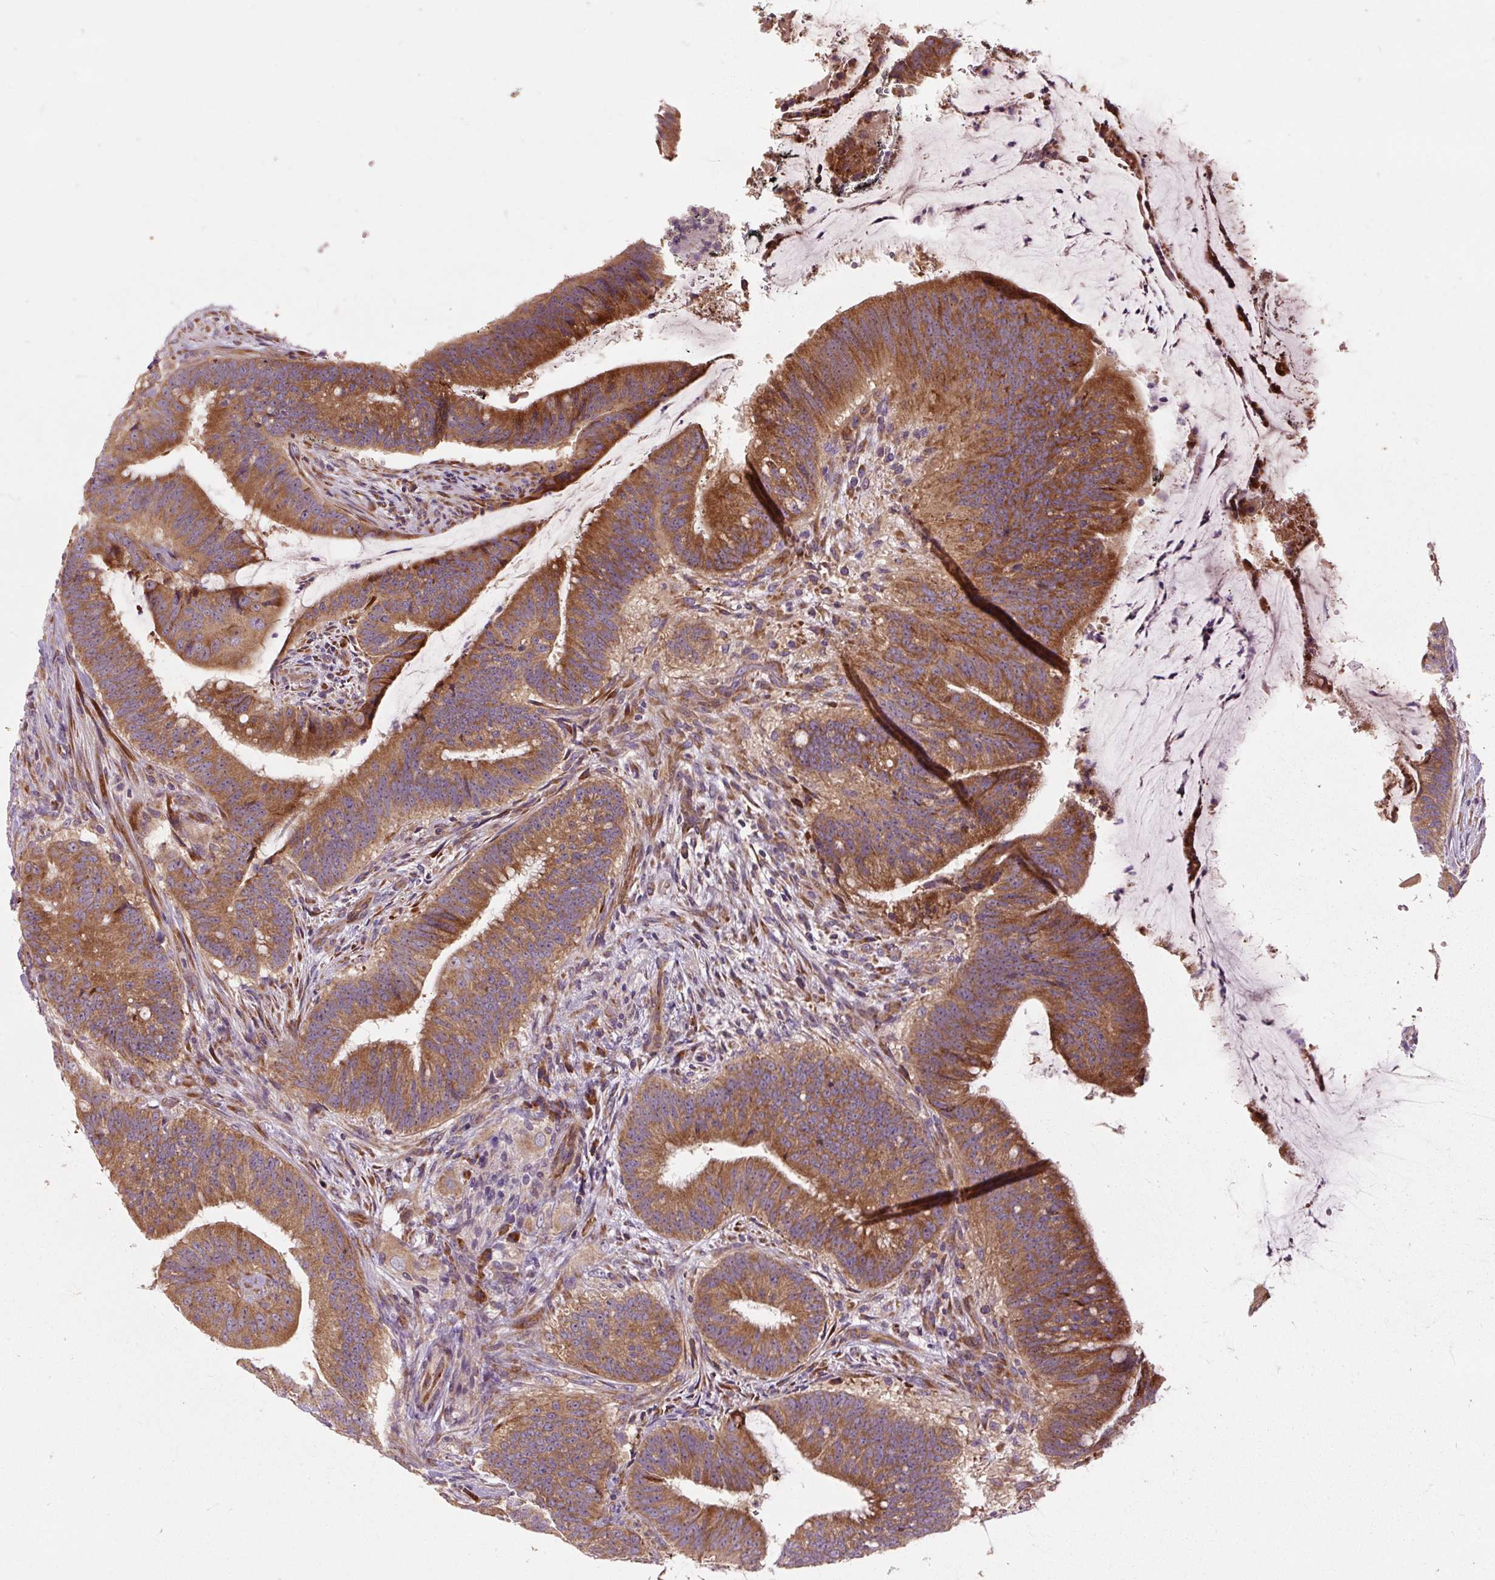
{"staining": {"intensity": "moderate", "quantity": ">75%", "location": "cytoplasmic/membranous"}, "tissue": "colorectal cancer", "cell_type": "Tumor cells", "image_type": "cancer", "snomed": [{"axis": "morphology", "description": "Adenocarcinoma, NOS"}, {"axis": "topography", "description": "Colon"}], "caption": "A brown stain shows moderate cytoplasmic/membranous positivity of a protein in adenocarcinoma (colorectal) tumor cells.", "gene": "PRSS48", "patient": {"sex": "female", "age": 43}}